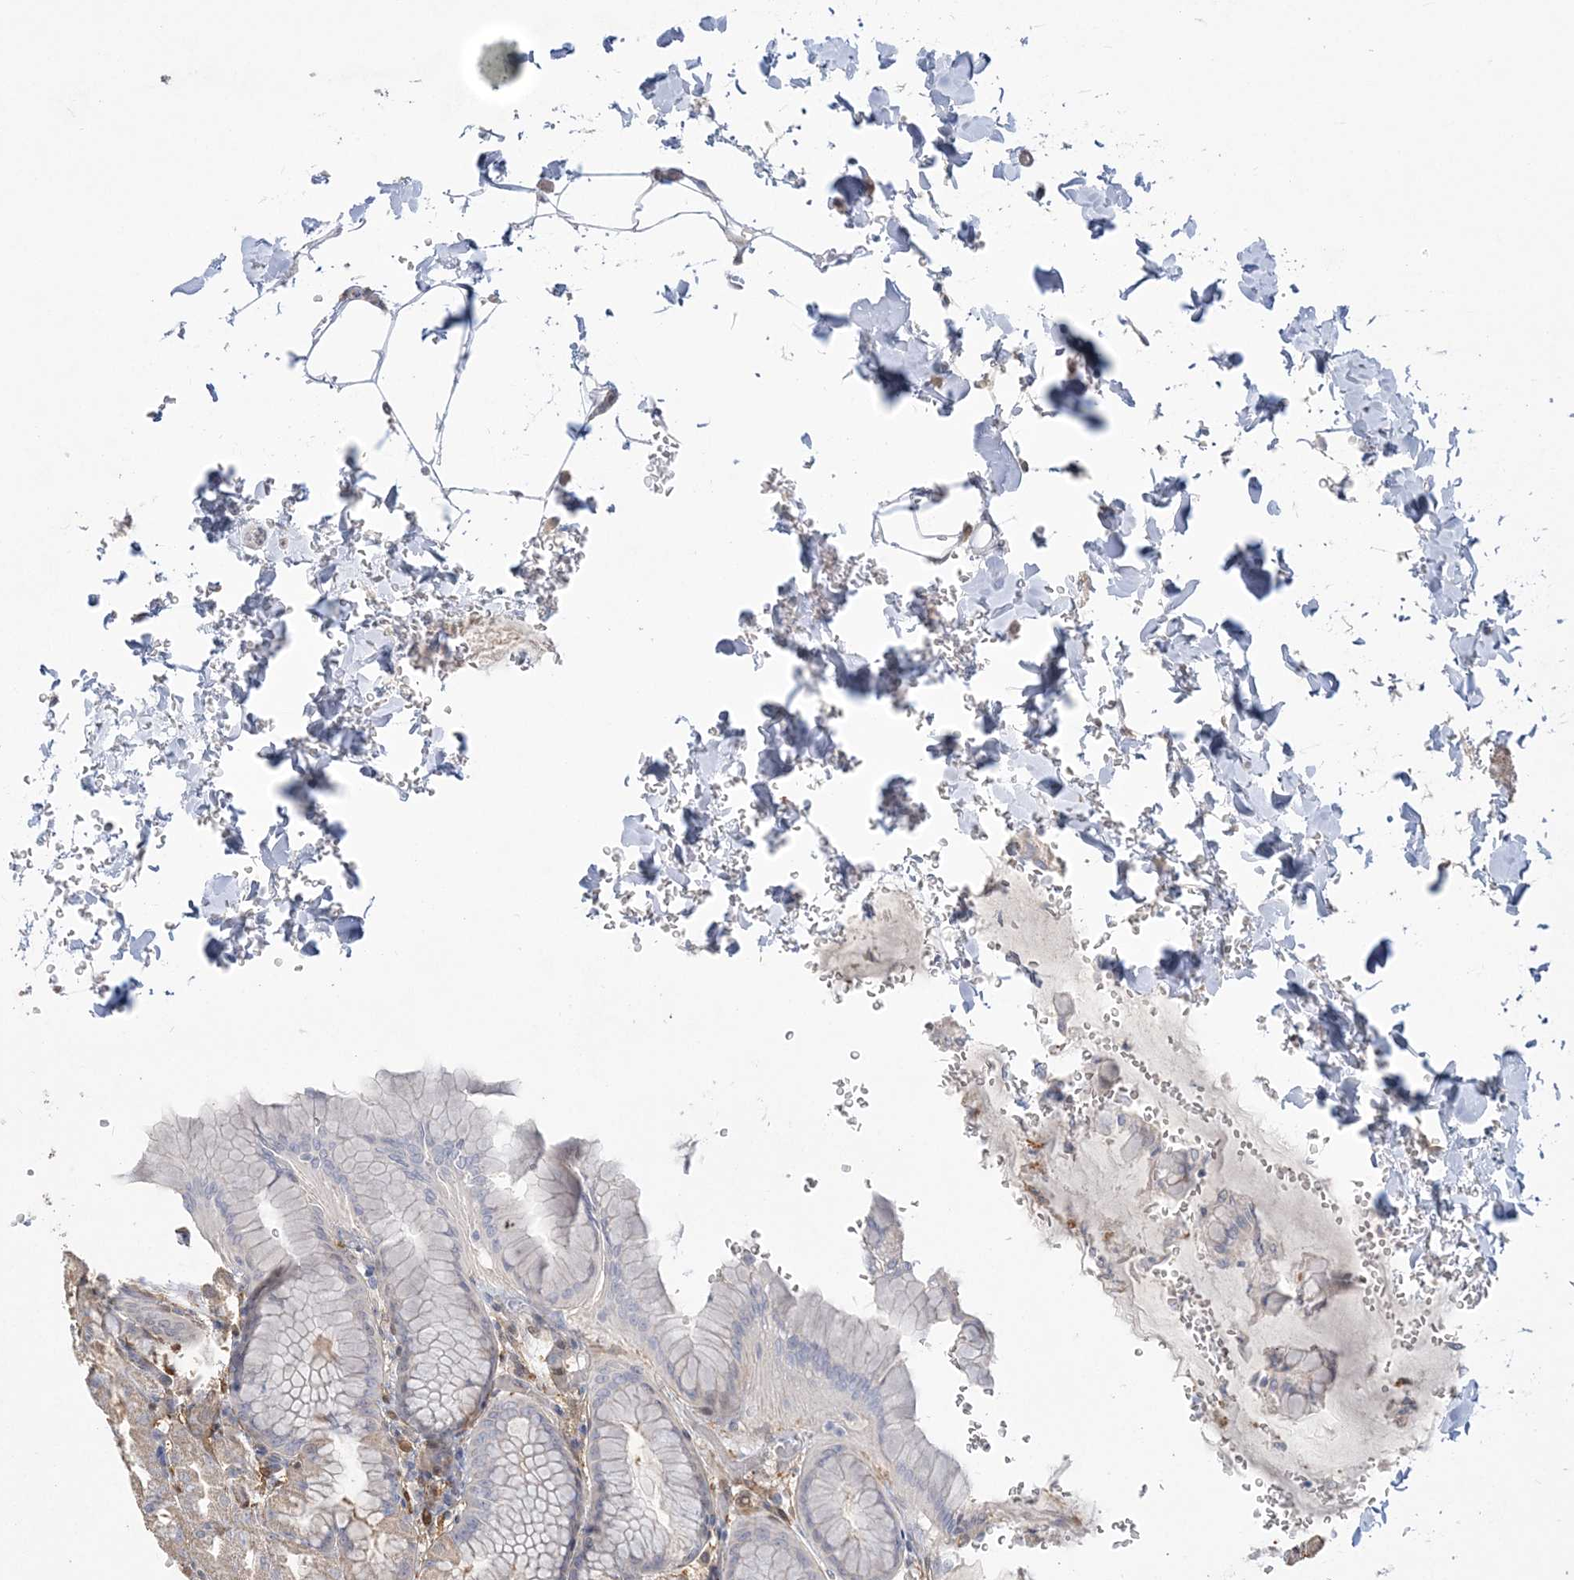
{"staining": {"intensity": "weak", "quantity": "<25%", "location": "cytoplasmic/membranous"}, "tissue": "stomach", "cell_type": "Glandular cells", "image_type": "normal", "snomed": [{"axis": "morphology", "description": "Normal tissue, NOS"}, {"axis": "topography", "description": "Stomach"}], "caption": "The immunohistochemistry photomicrograph has no significant positivity in glandular cells of stomach.", "gene": "HAAO", "patient": {"sex": "male", "age": 42}}